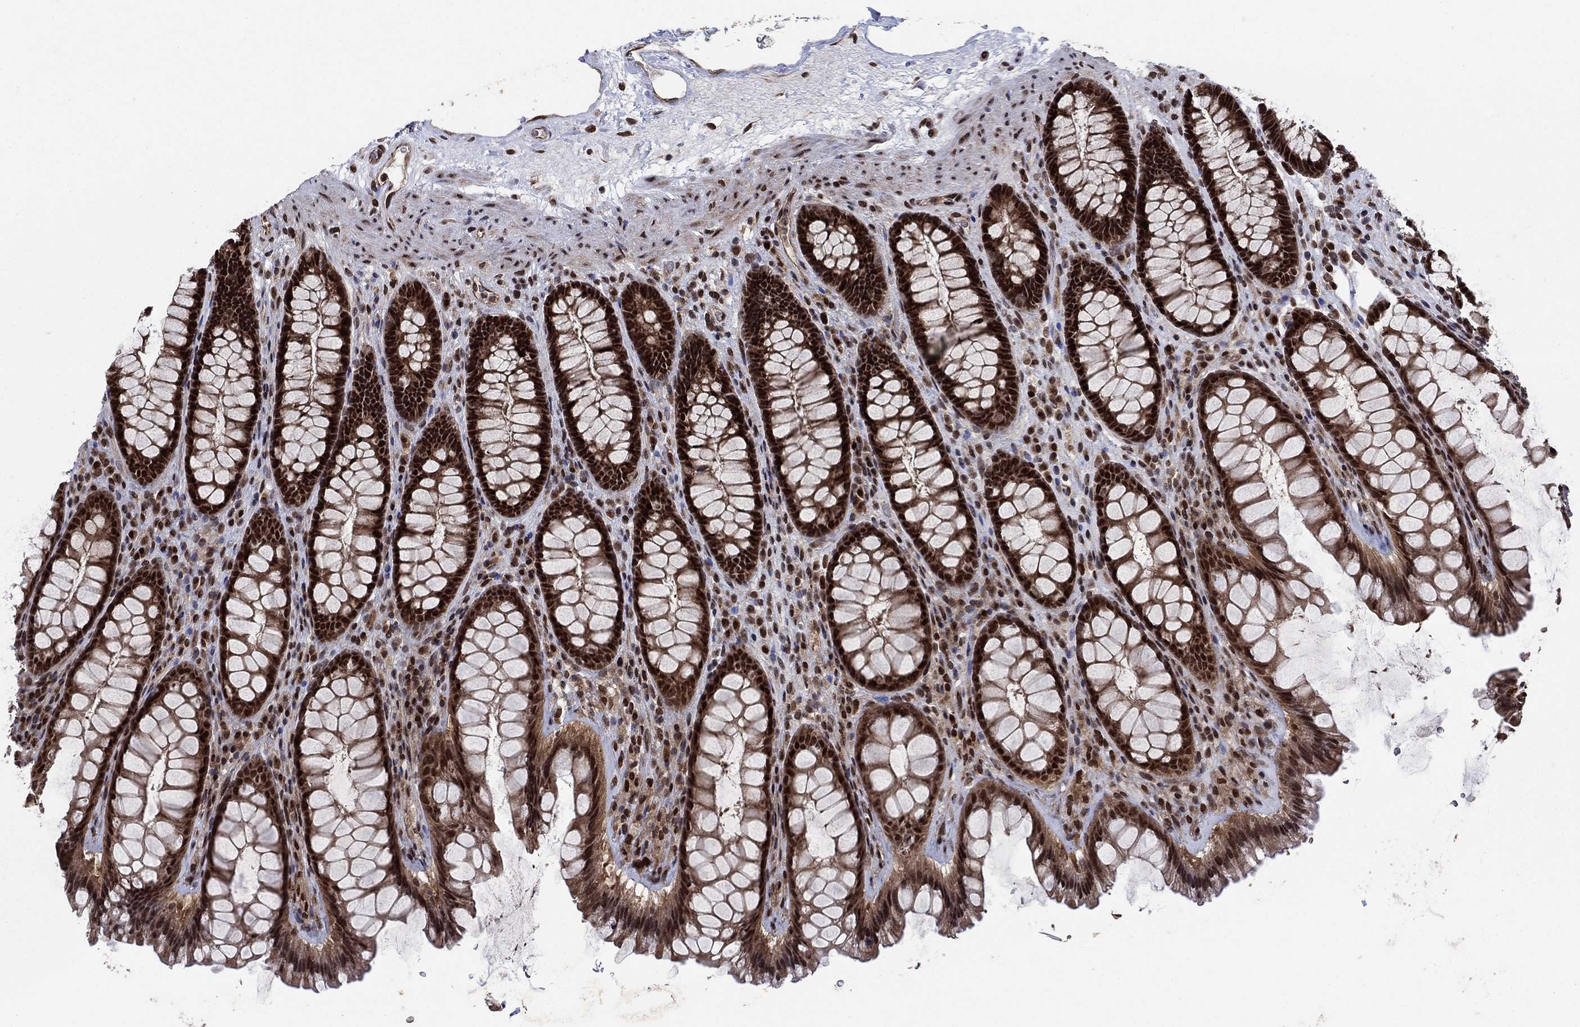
{"staining": {"intensity": "strong", "quantity": ">75%", "location": "cytoplasmic/membranous,nuclear"}, "tissue": "rectum", "cell_type": "Glandular cells", "image_type": "normal", "snomed": [{"axis": "morphology", "description": "Normal tissue, NOS"}, {"axis": "topography", "description": "Rectum"}], "caption": "This image reveals immunohistochemistry staining of unremarkable human rectum, with high strong cytoplasmic/membranous,nuclear expression in approximately >75% of glandular cells.", "gene": "PRICKLE4", "patient": {"sex": "male", "age": 72}}